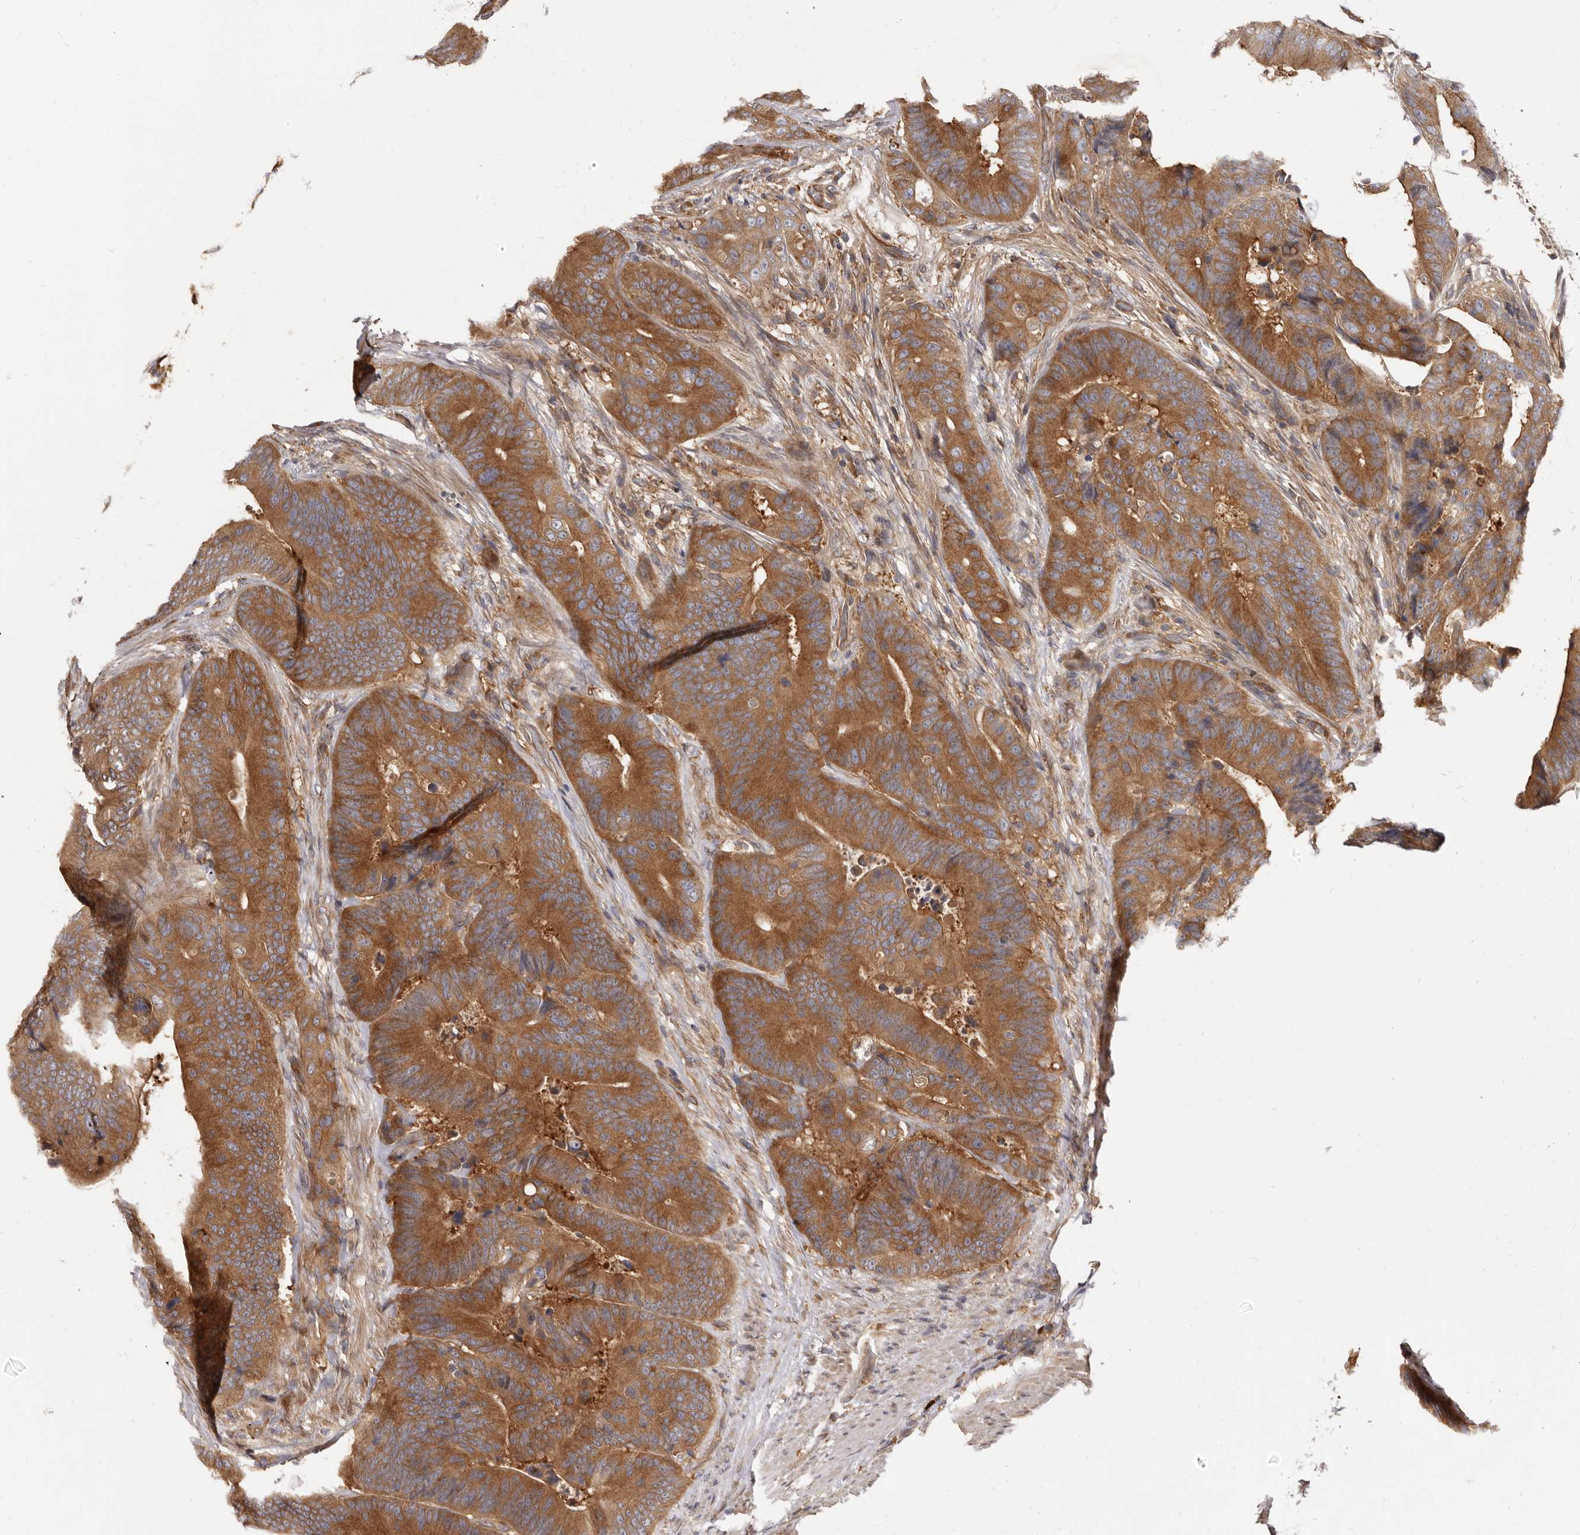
{"staining": {"intensity": "moderate", "quantity": ">75%", "location": "cytoplasmic/membranous"}, "tissue": "colorectal cancer", "cell_type": "Tumor cells", "image_type": "cancer", "snomed": [{"axis": "morphology", "description": "Adenocarcinoma, NOS"}, {"axis": "topography", "description": "Colon"}], "caption": "An IHC micrograph of tumor tissue is shown. Protein staining in brown shows moderate cytoplasmic/membranous positivity in colorectal cancer (adenocarcinoma) within tumor cells. (DAB (3,3'-diaminobenzidine) IHC with brightfield microscopy, high magnification).", "gene": "ADAMTS20", "patient": {"sex": "male", "age": 83}}